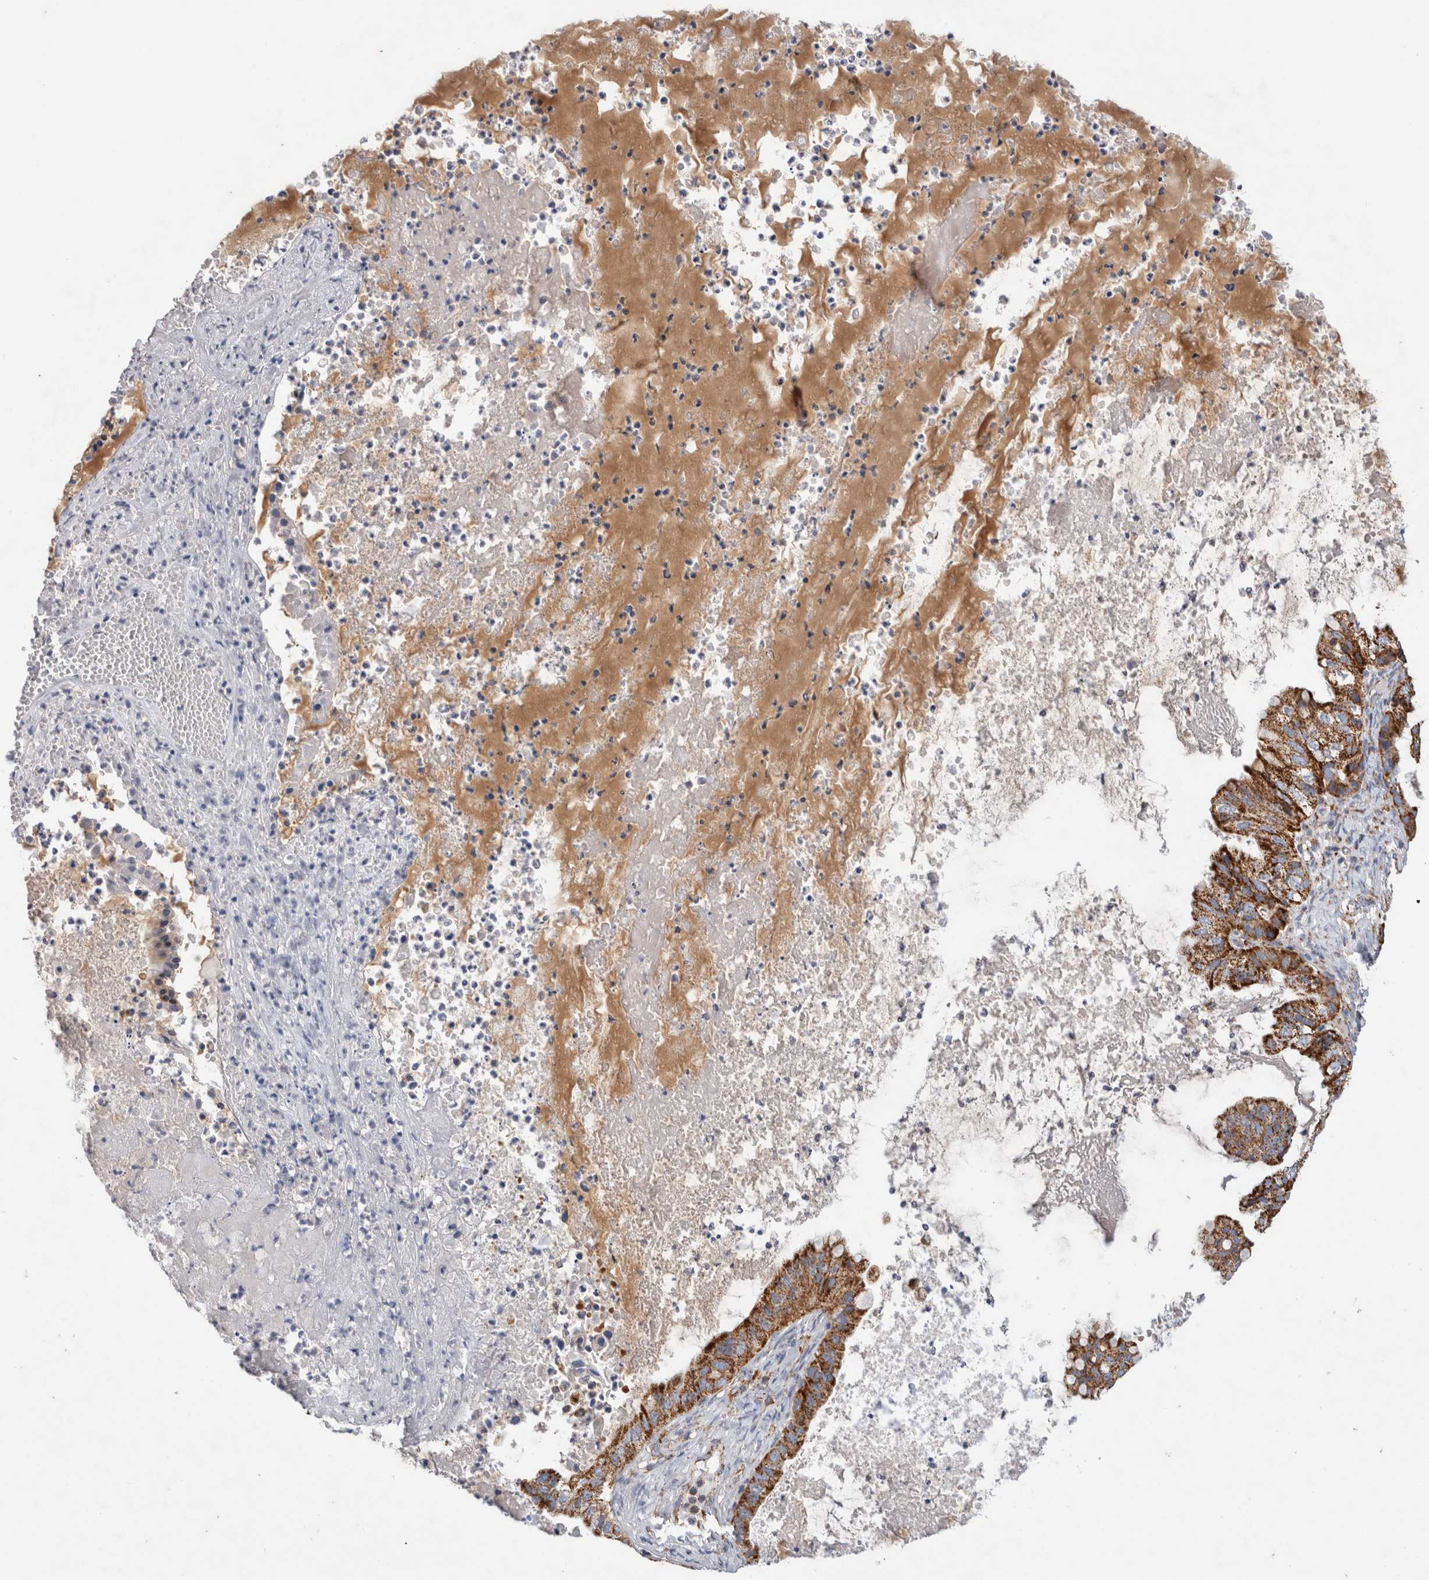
{"staining": {"intensity": "strong", "quantity": ">75%", "location": "cytoplasmic/membranous"}, "tissue": "ovarian cancer", "cell_type": "Tumor cells", "image_type": "cancer", "snomed": [{"axis": "morphology", "description": "Cystadenocarcinoma, mucinous, NOS"}, {"axis": "topography", "description": "Ovary"}], "caption": "Protein staining by IHC displays strong cytoplasmic/membranous expression in about >75% of tumor cells in mucinous cystadenocarcinoma (ovarian).", "gene": "IARS2", "patient": {"sex": "female", "age": 80}}